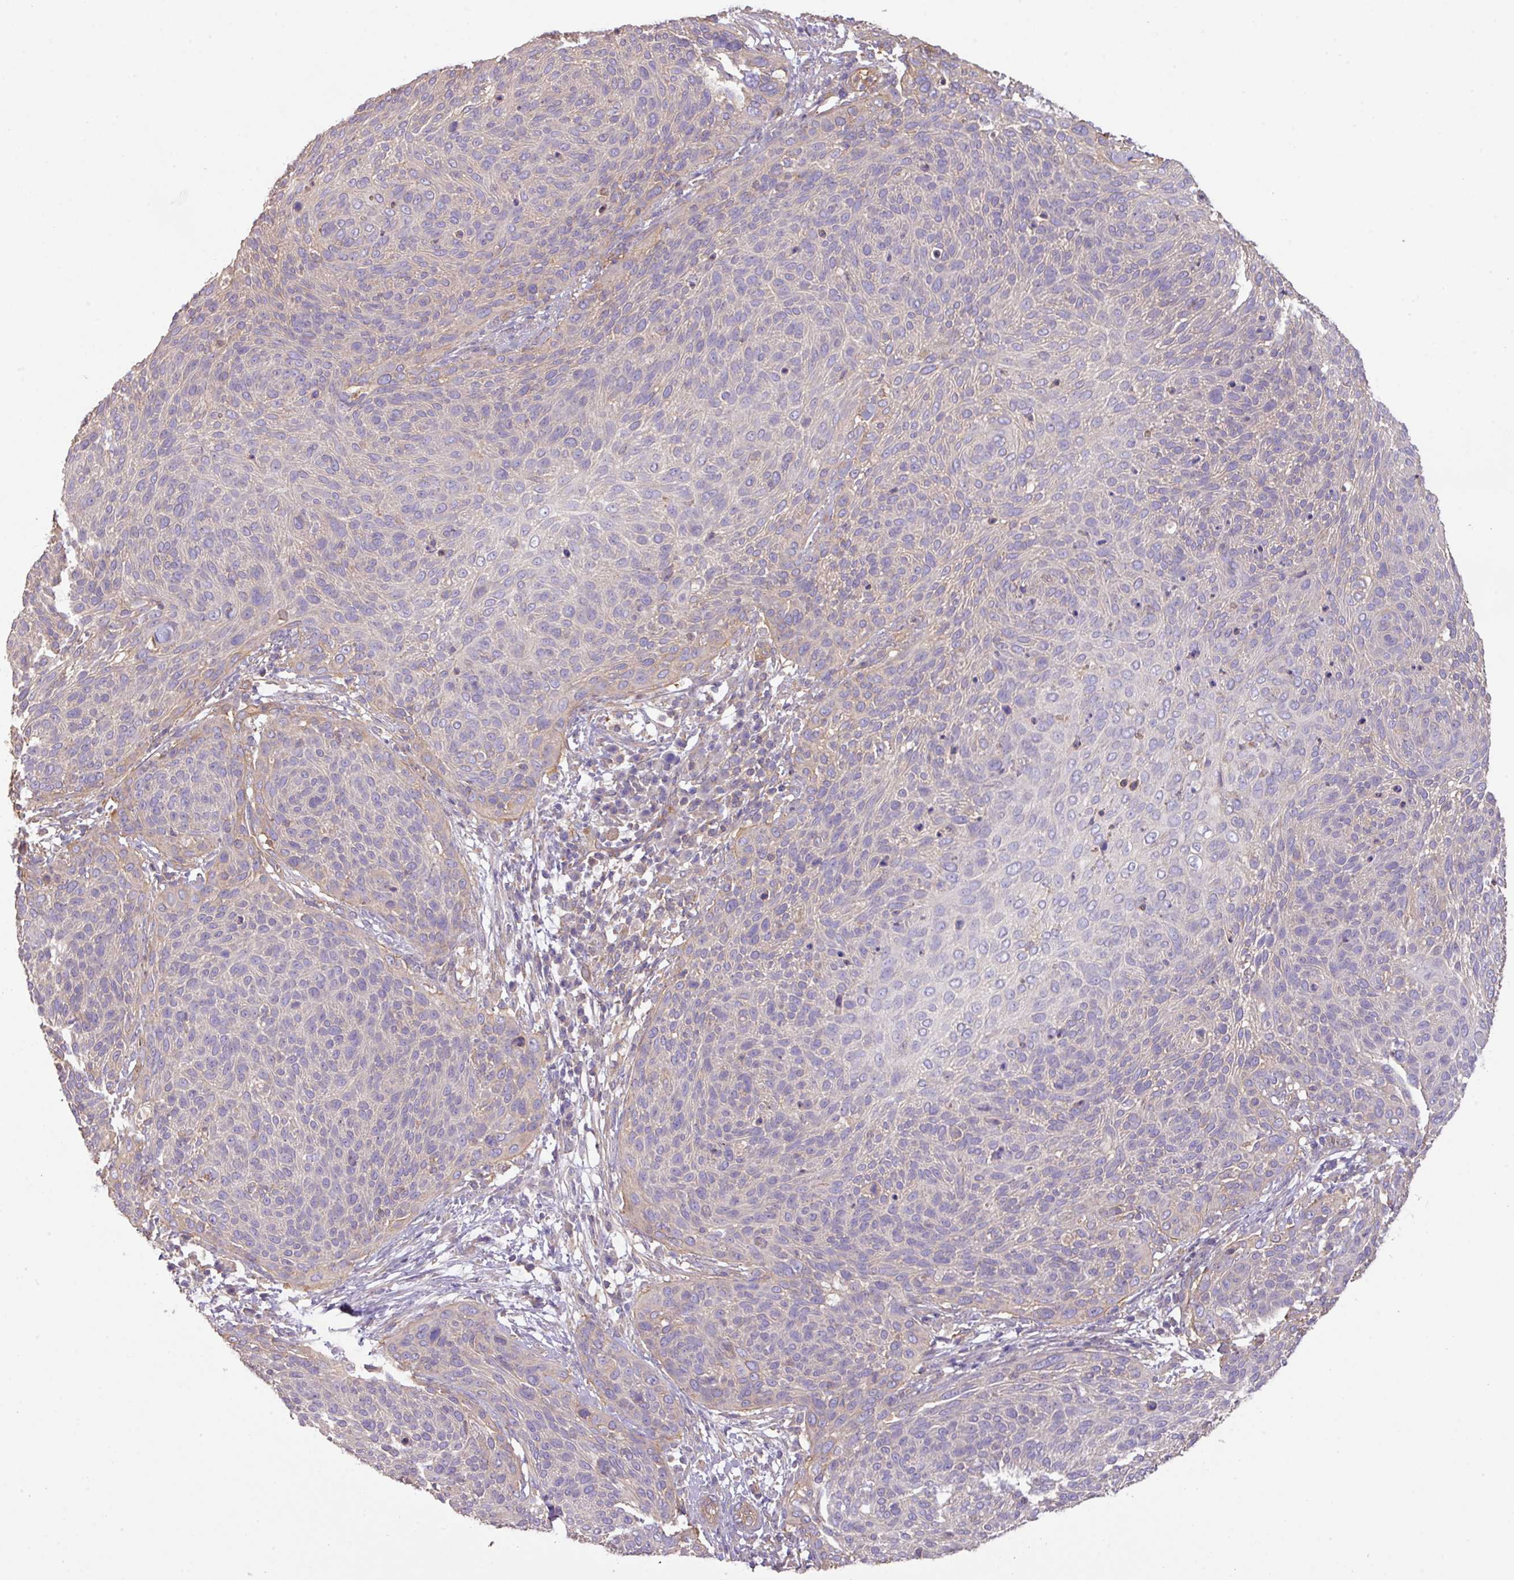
{"staining": {"intensity": "negative", "quantity": "none", "location": "none"}, "tissue": "cervical cancer", "cell_type": "Tumor cells", "image_type": "cancer", "snomed": [{"axis": "morphology", "description": "Squamous cell carcinoma, NOS"}, {"axis": "topography", "description": "Cervix"}], "caption": "The micrograph reveals no staining of tumor cells in cervical squamous cell carcinoma. The staining is performed using DAB (3,3'-diaminobenzidine) brown chromogen with nuclei counter-stained in using hematoxylin.", "gene": "CALML4", "patient": {"sex": "female", "age": 31}}